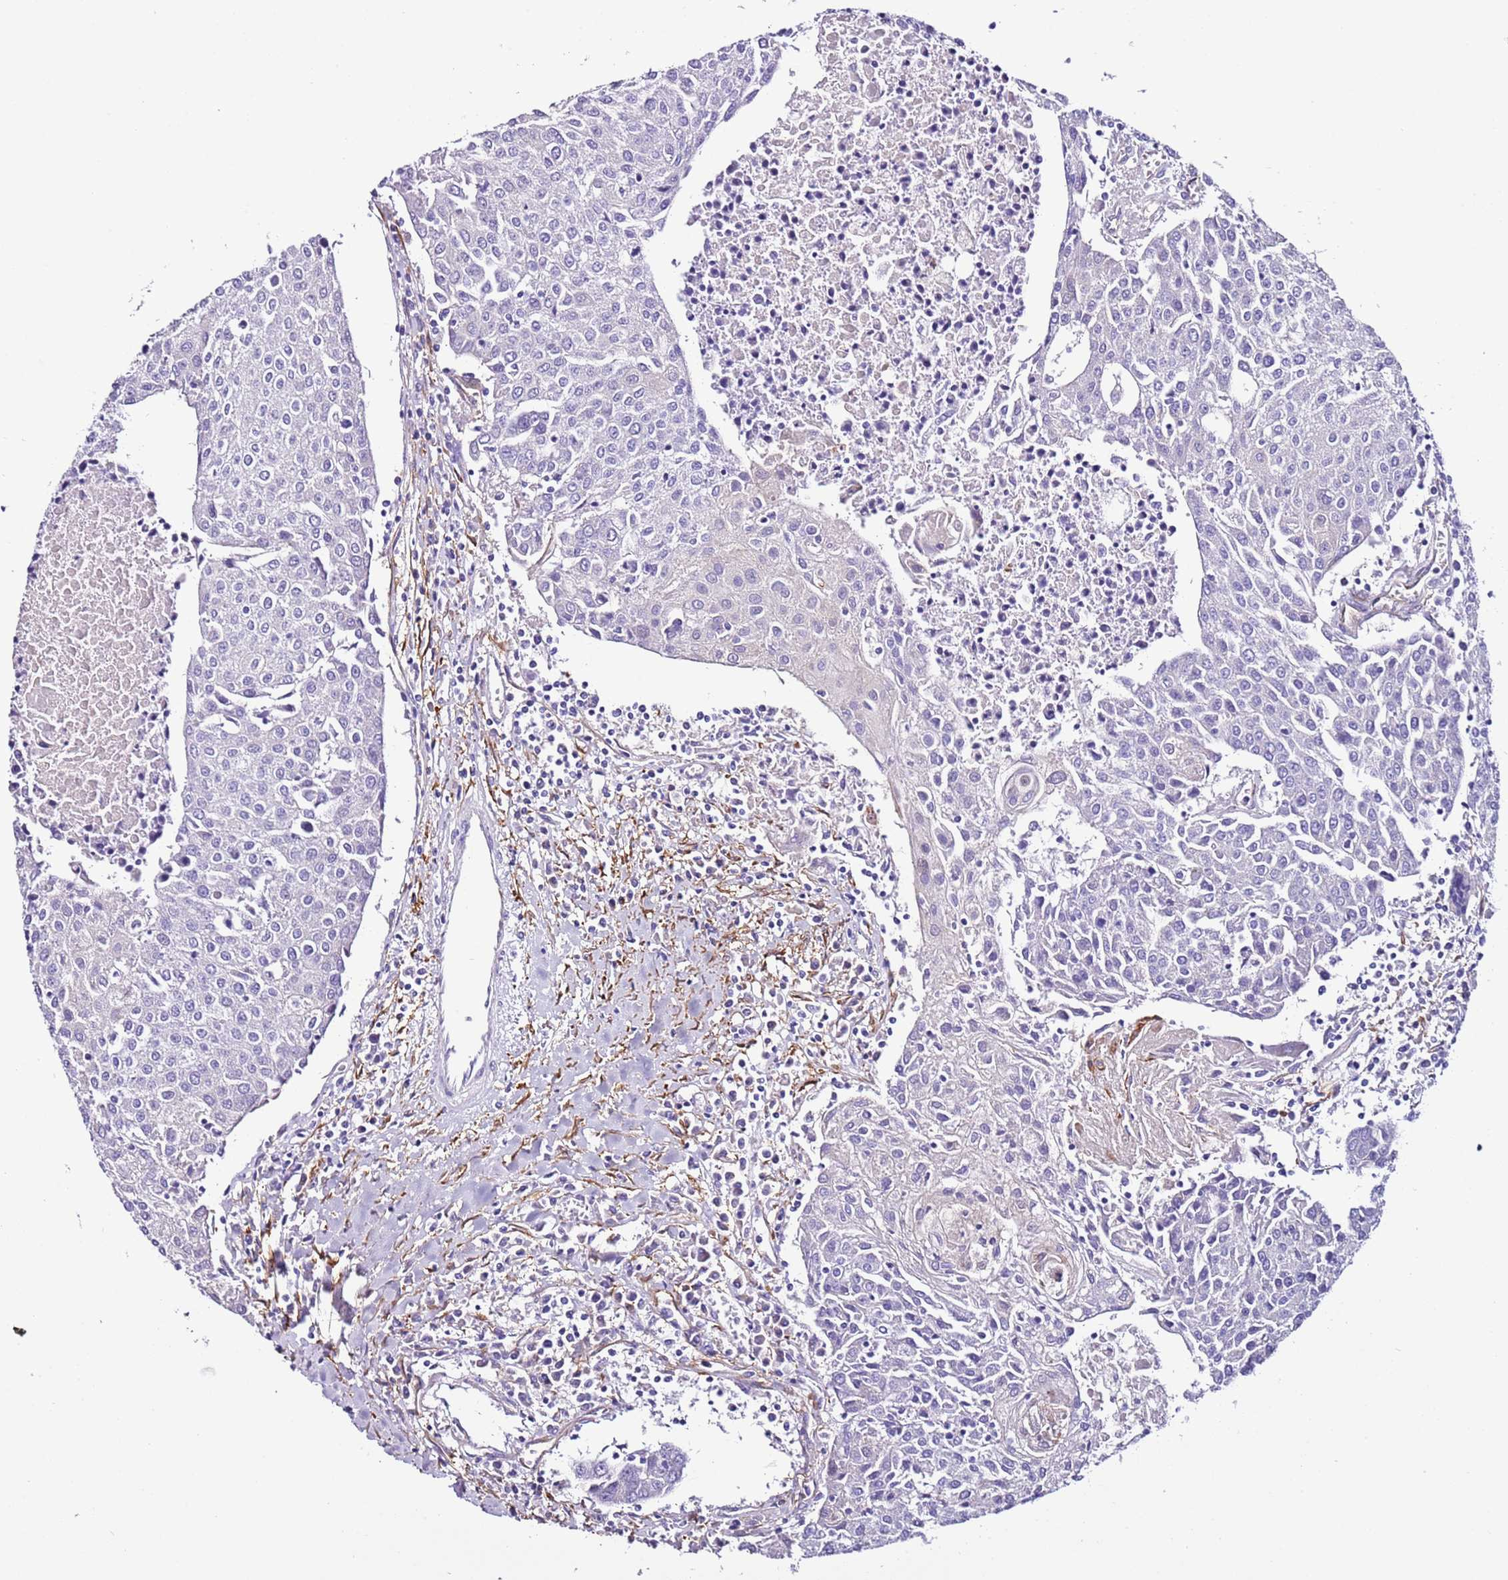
{"staining": {"intensity": "negative", "quantity": "none", "location": "none"}, "tissue": "urothelial cancer", "cell_type": "Tumor cells", "image_type": "cancer", "snomed": [{"axis": "morphology", "description": "Urothelial carcinoma, High grade"}, {"axis": "topography", "description": "Urinary bladder"}], "caption": "Immunohistochemical staining of human urothelial carcinoma (high-grade) reveals no significant positivity in tumor cells.", "gene": "FAM174C", "patient": {"sex": "female", "age": 85}}